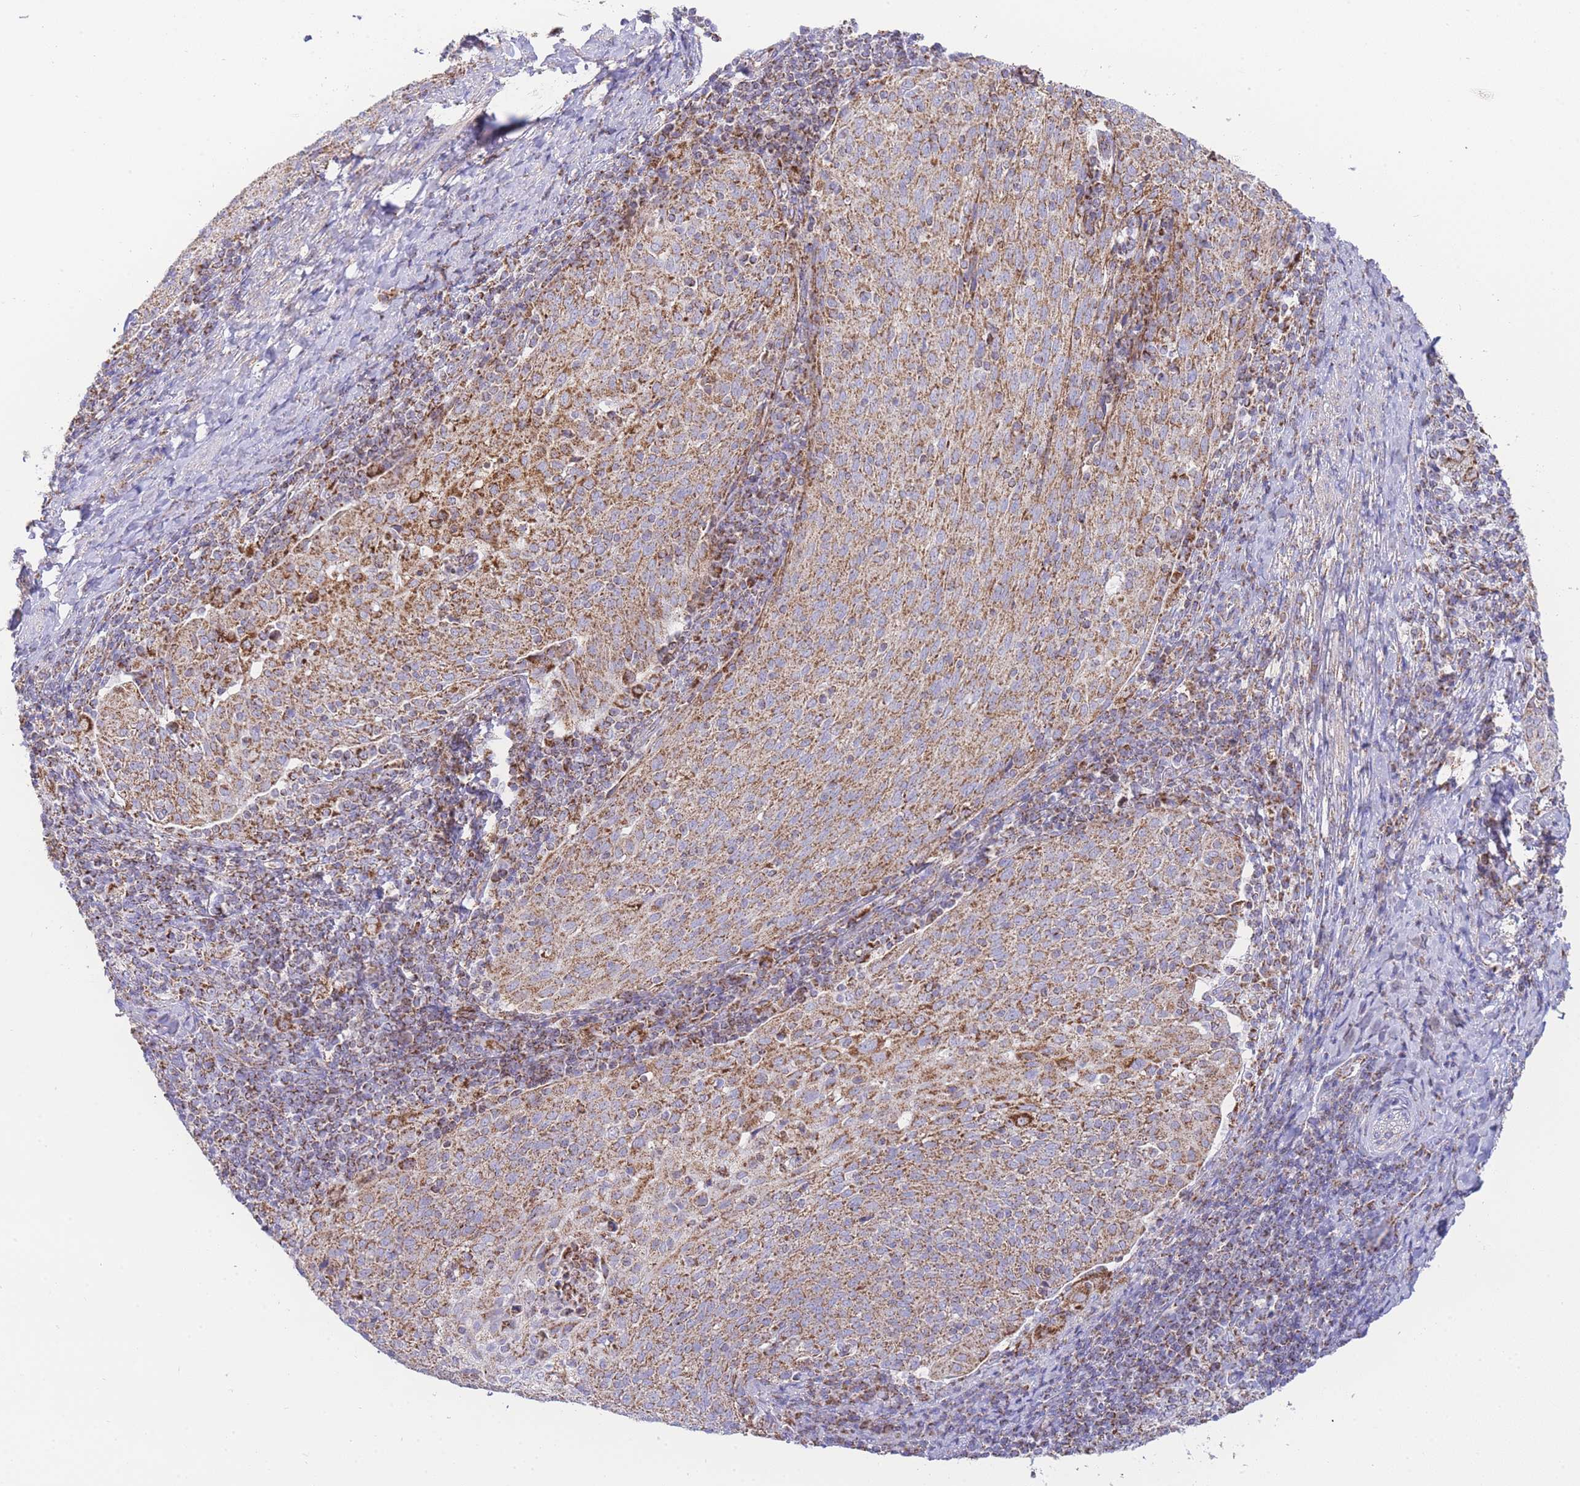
{"staining": {"intensity": "moderate", "quantity": ">75%", "location": "cytoplasmic/membranous"}, "tissue": "cervical cancer", "cell_type": "Tumor cells", "image_type": "cancer", "snomed": [{"axis": "morphology", "description": "Squamous cell carcinoma, NOS"}, {"axis": "topography", "description": "Cervix"}], "caption": "The immunohistochemical stain shows moderate cytoplasmic/membranous expression in tumor cells of cervical cancer (squamous cell carcinoma) tissue.", "gene": "GSTM1", "patient": {"sex": "female", "age": 52}}